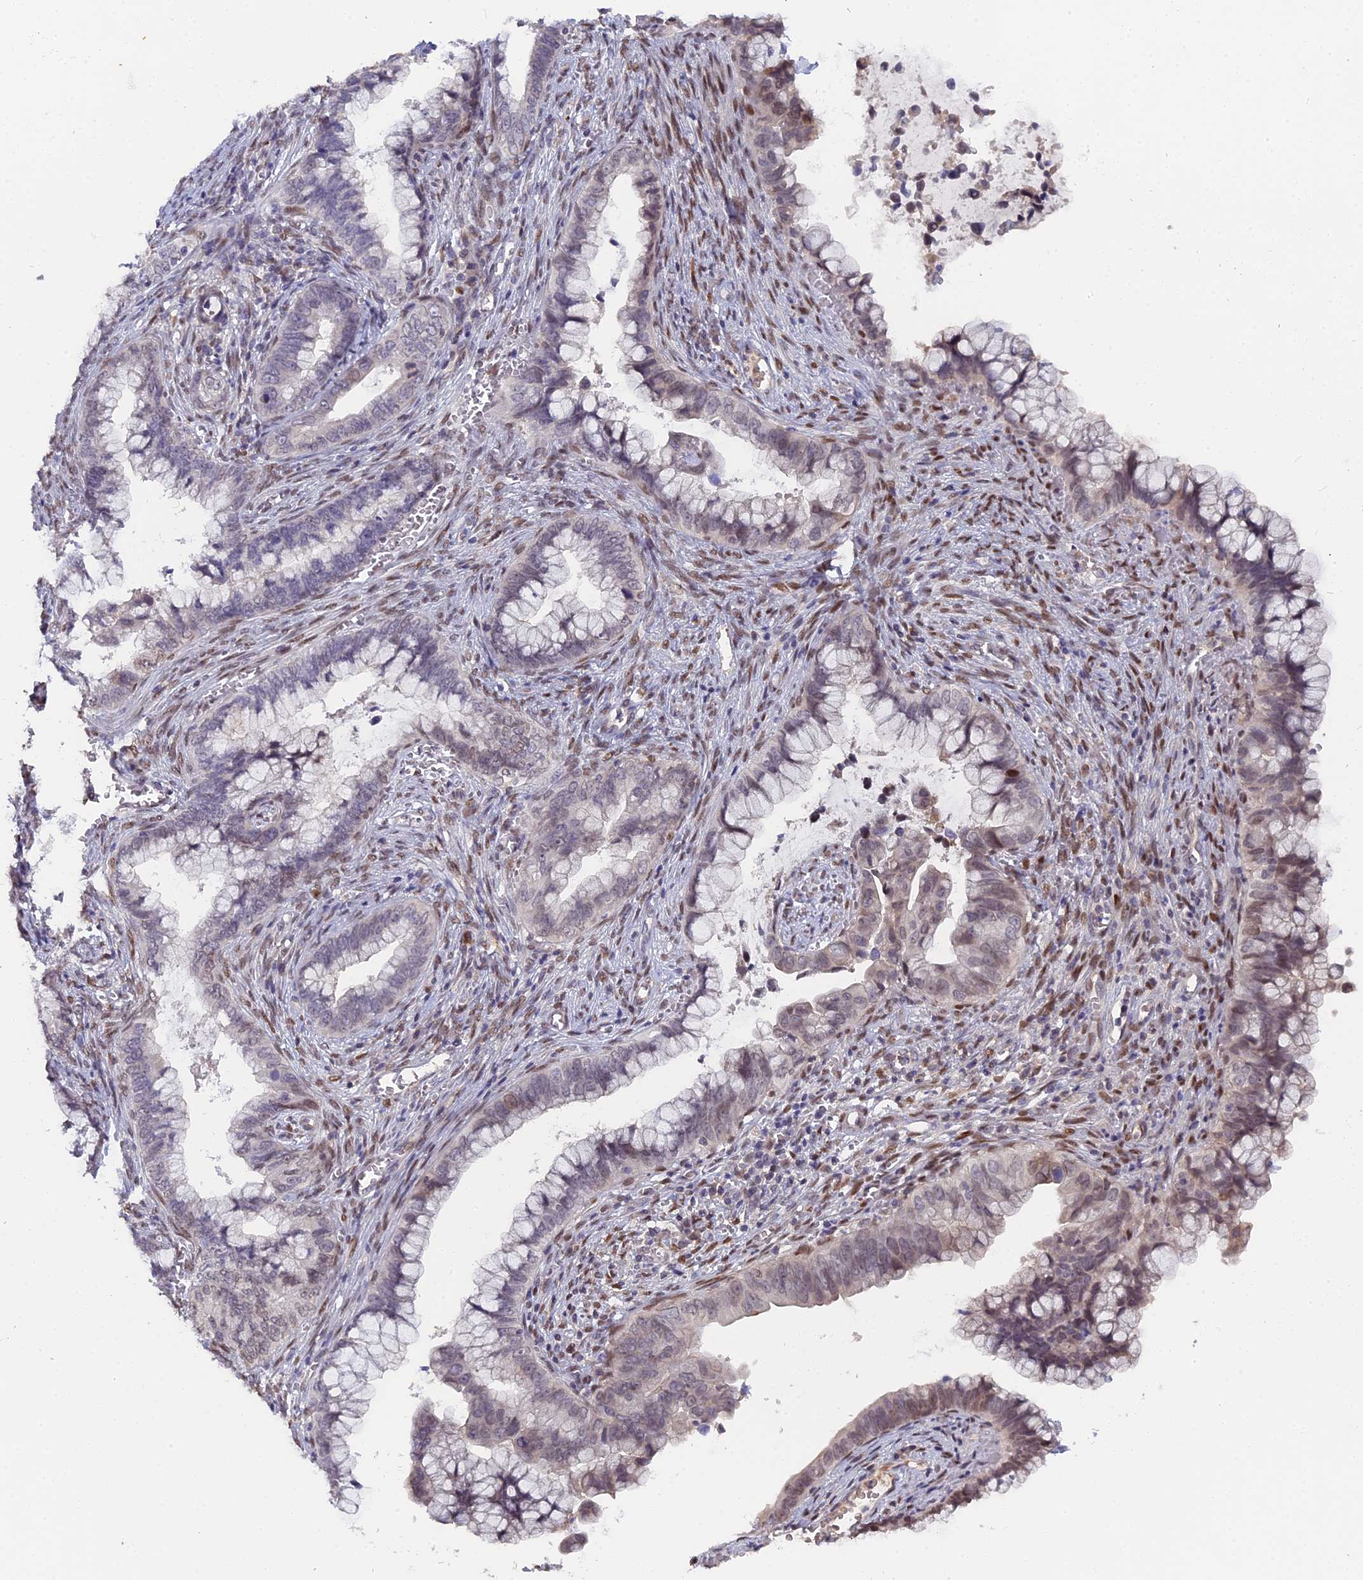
{"staining": {"intensity": "weak", "quantity": "<25%", "location": "nuclear"}, "tissue": "cervical cancer", "cell_type": "Tumor cells", "image_type": "cancer", "snomed": [{"axis": "morphology", "description": "Adenocarcinoma, NOS"}, {"axis": "topography", "description": "Cervix"}], "caption": "Protein analysis of cervical cancer (adenocarcinoma) demonstrates no significant positivity in tumor cells.", "gene": "PYGO1", "patient": {"sex": "female", "age": 44}}